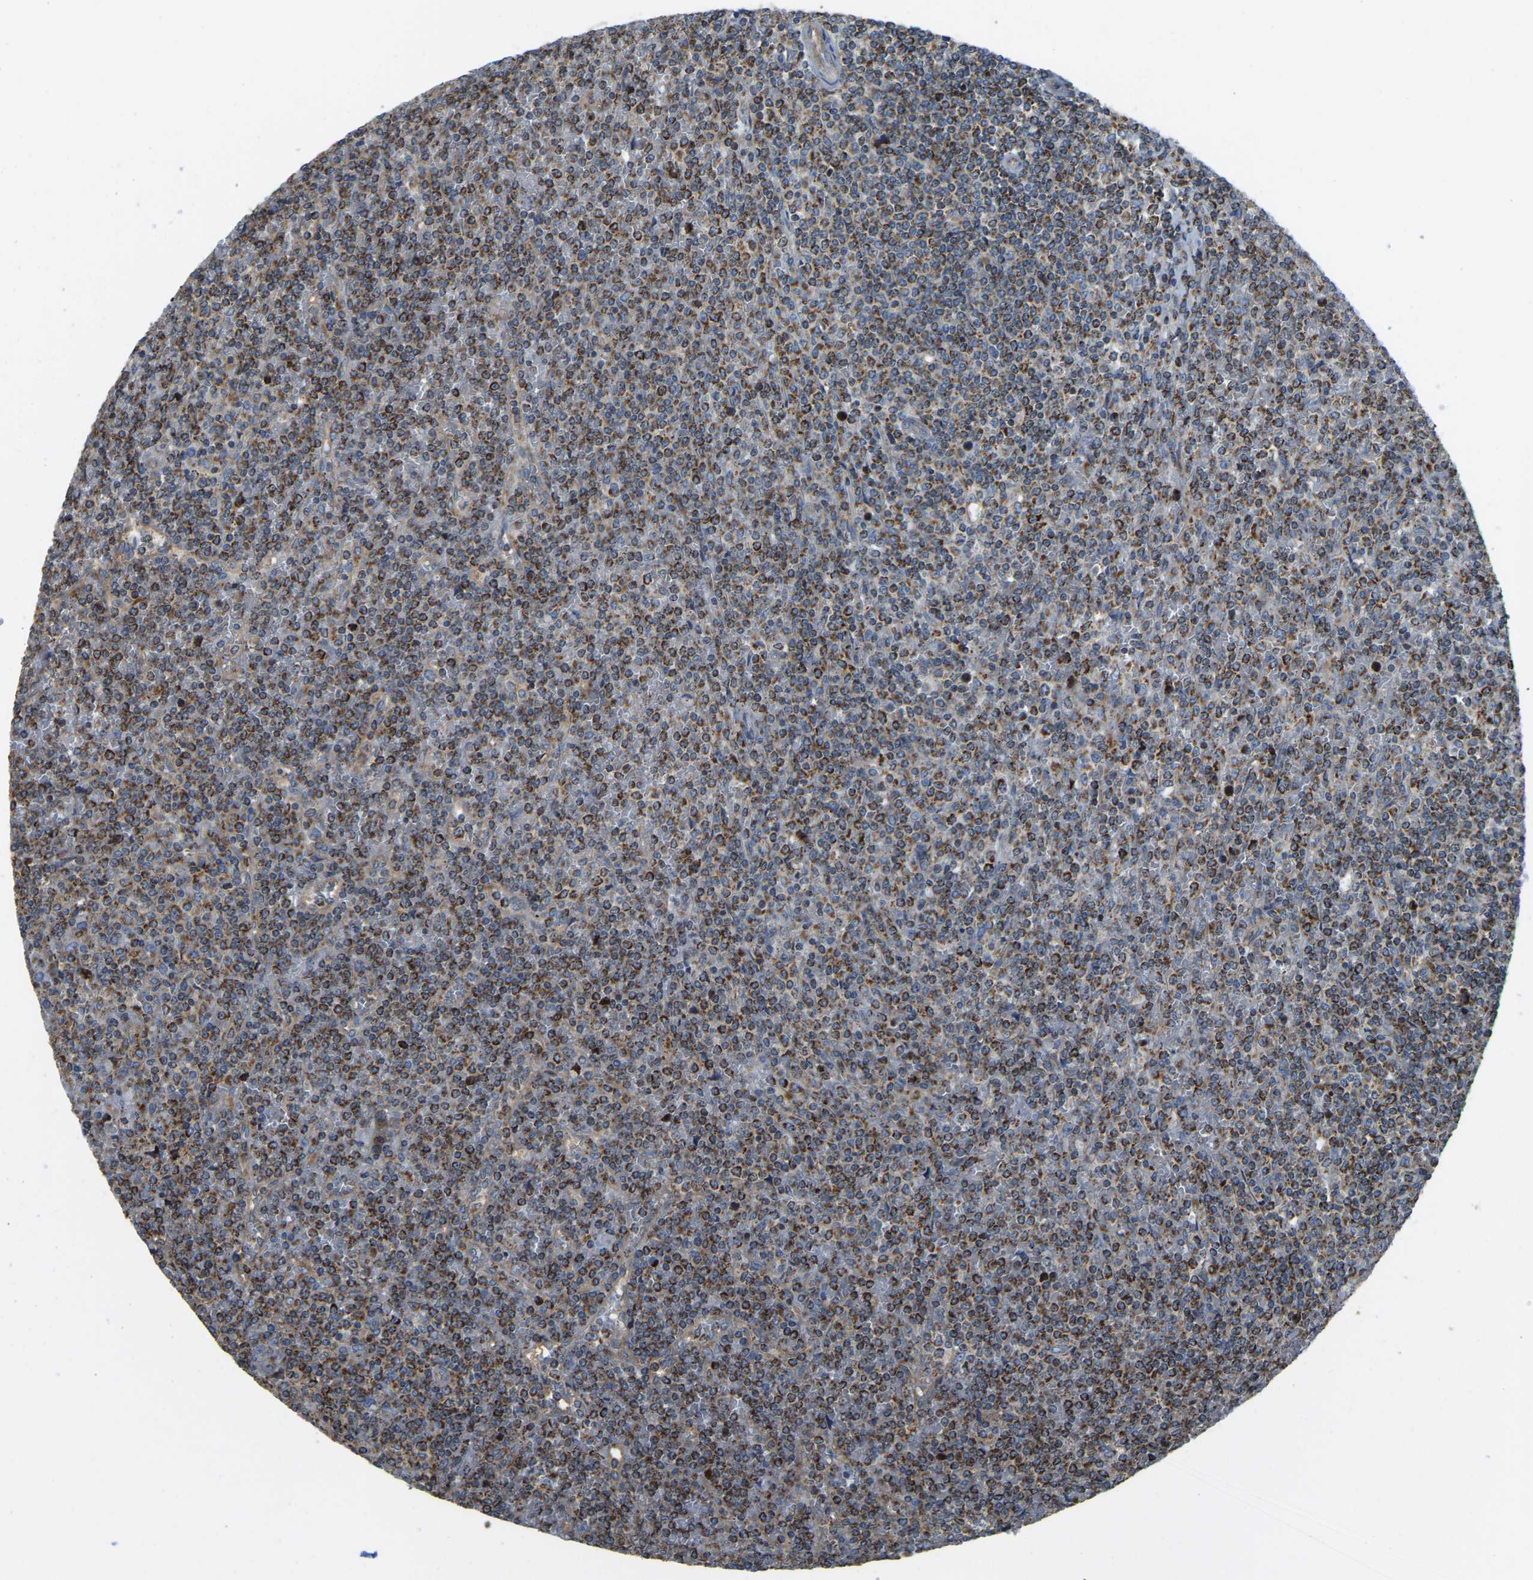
{"staining": {"intensity": "moderate", "quantity": ">75%", "location": "cytoplasmic/membranous"}, "tissue": "lymphoma", "cell_type": "Tumor cells", "image_type": "cancer", "snomed": [{"axis": "morphology", "description": "Malignant lymphoma, non-Hodgkin's type, Low grade"}, {"axis": "topography", "description": "Spleen"}], "caption": "A photomicrograph showing moderate cytoplasmic/membranous staining in approximately >75% of tumor cells in lymphoma, as visualized by brown immunohistochemical staining.", "gene": "PSMD7", "patient": {"sex": "female", "age": 19}}